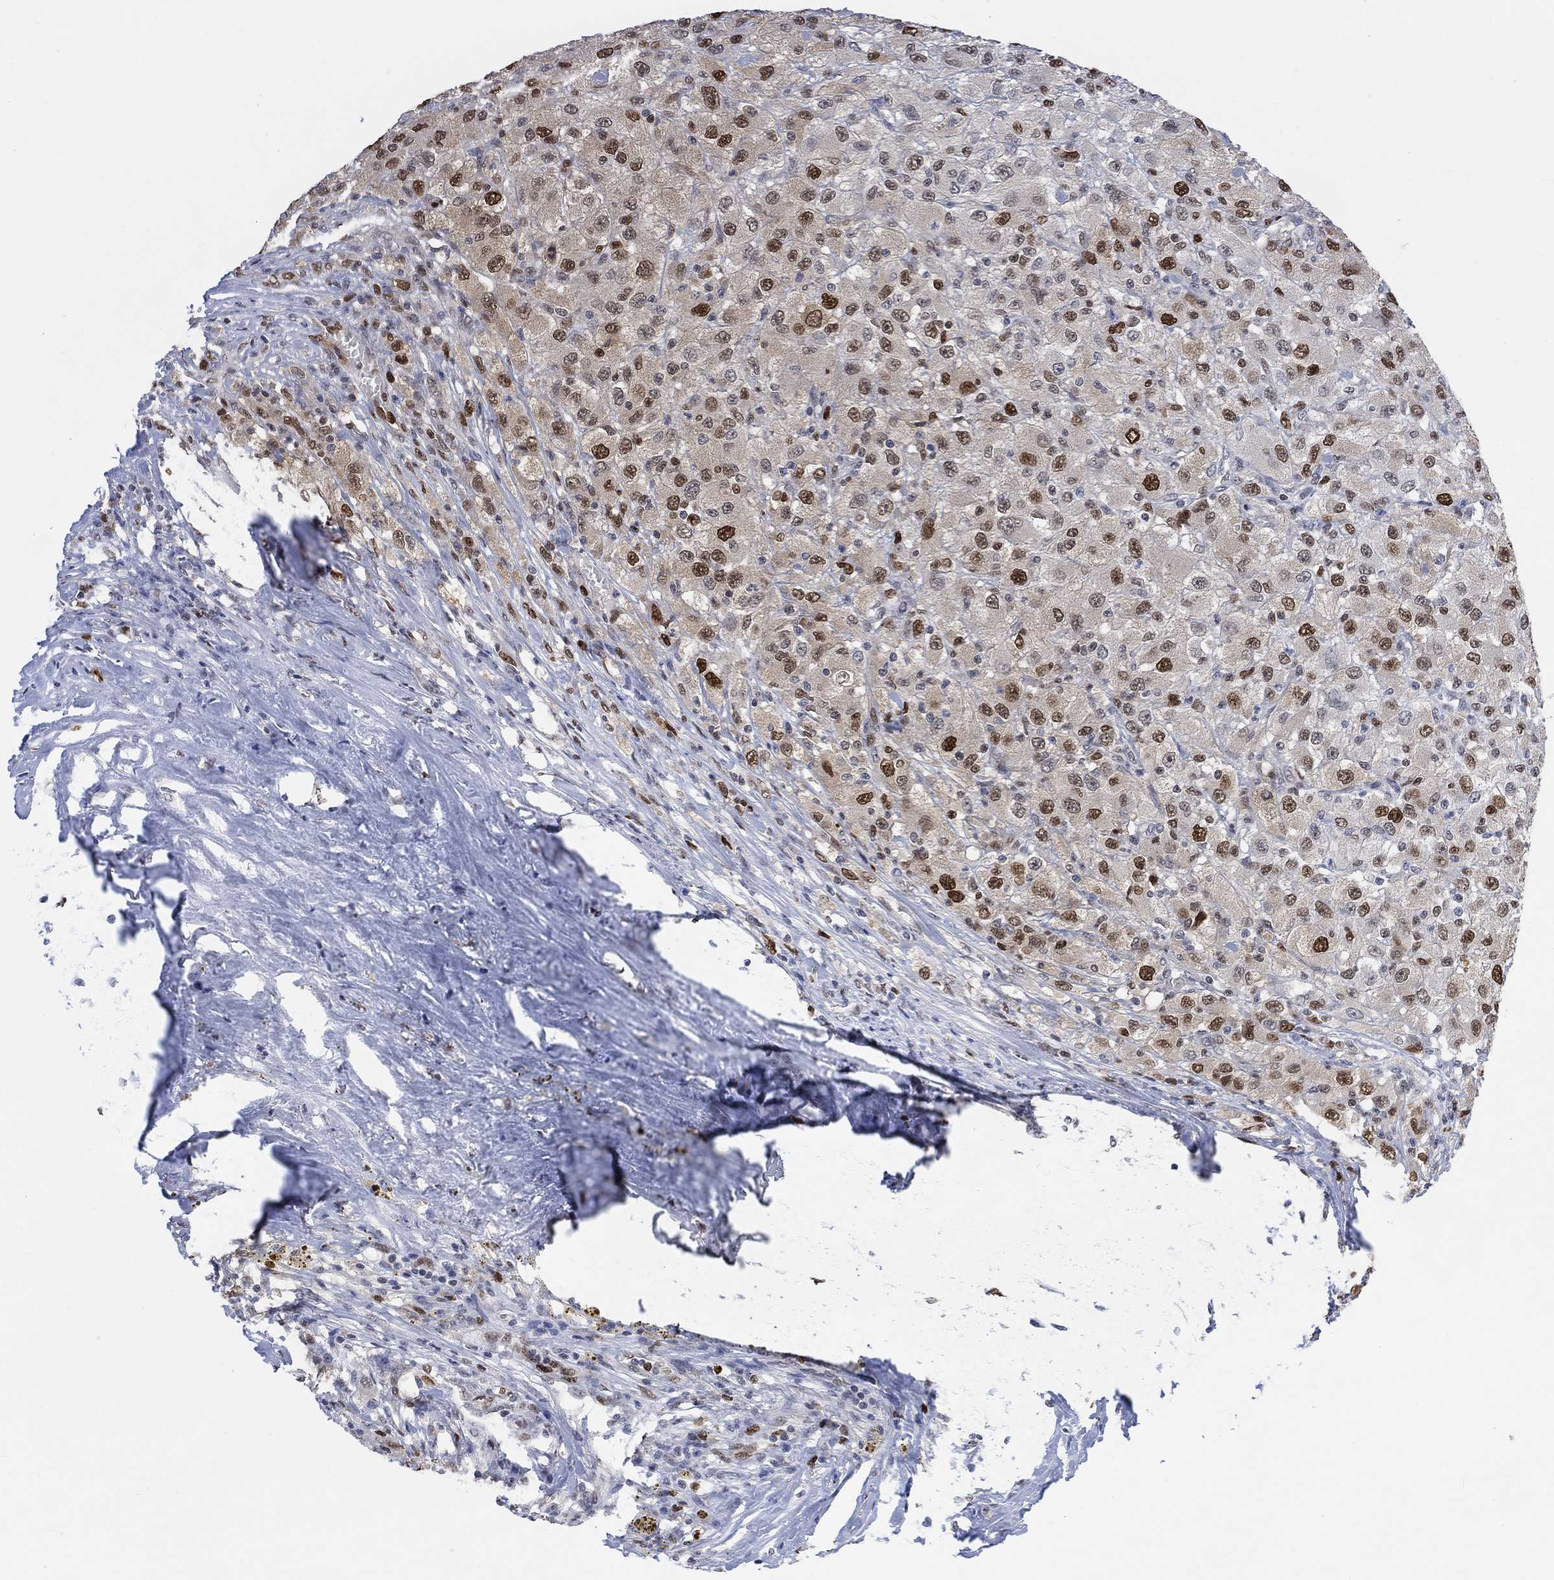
{"staining": {"intensity": "strong", "quantity": "25%-75%", "location": "nuclear"}, "tissue": "renal cancer", "cell_type": "Tumor cells", "image_type": "cancer", "snomed": [{"axis": "morphology", "description": "Adenocarcinoma, NOS"}, {"axis": "topography", "description": "Kidney"}], "caption": "Strong nuclear protein positivity is identified in approximately 25%-75% of tumor cells in renal adenocarcinoma.", "gene": "RAD54L2", "patient": {"sex": "female", "age": 67}}